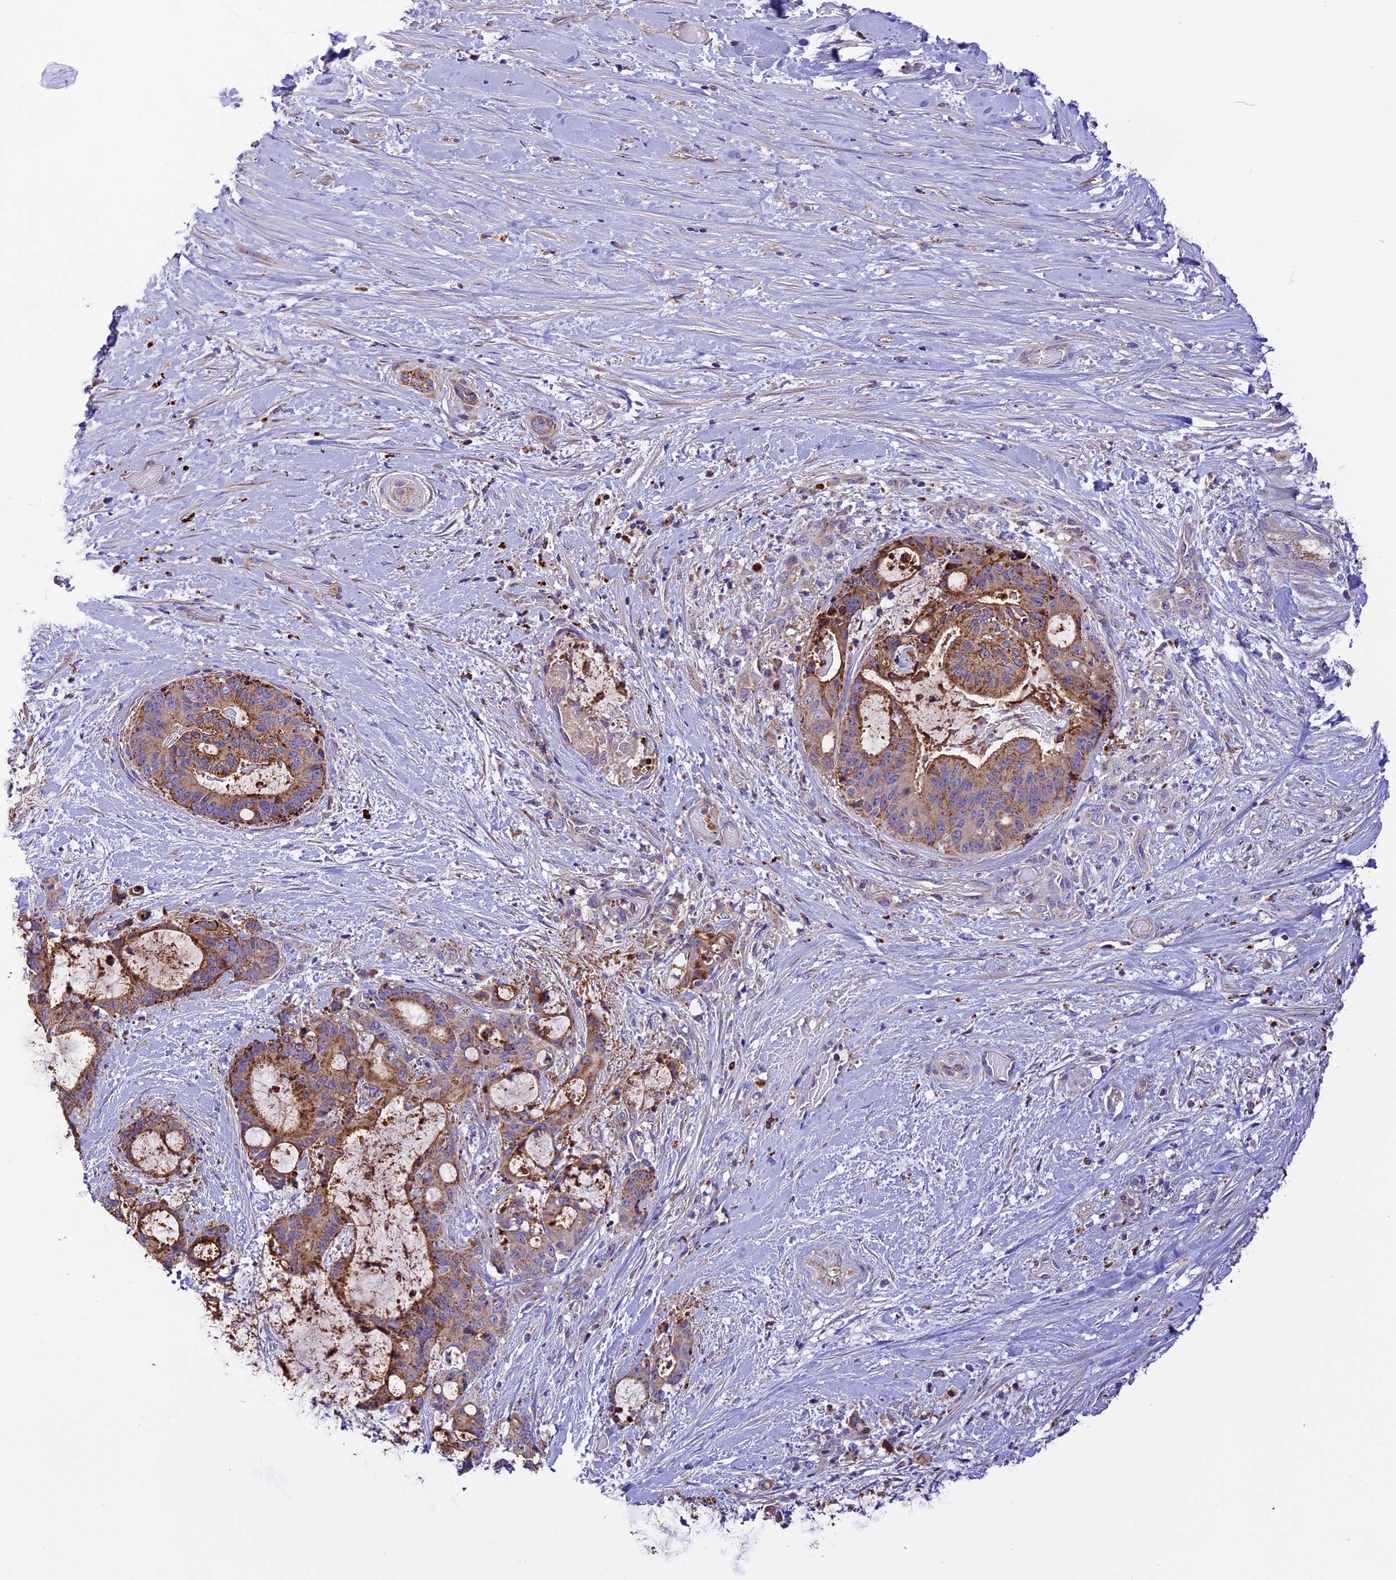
{"staining": {"intensity": "moderate", "quantity": ">75%", "location": "cytoplasmic/membranous"}, "tissue": "liver cancer", "cell_type": "Tumor cells", "image_type": "cancer", "snomed": [{"axis": "morphology", "description": "Normal tissue, NOS"}, {"axis": "morphology", "description": "Cholangiocarcinoma"}, {"axis": "topography", "description": "Liver"}, {"axis": "topography", "description": "Peripheral nerve tissue"}], "caption": "The micrograph displays a brown stain indicating the presence of a protein in the cytoplasmic/membranous of tumor cells in liver cancer. (Brightfield microscopy of DAB IHC at high magnification).", "gene": "METTL22", "patient": {"sex": "female", "age": 73}}